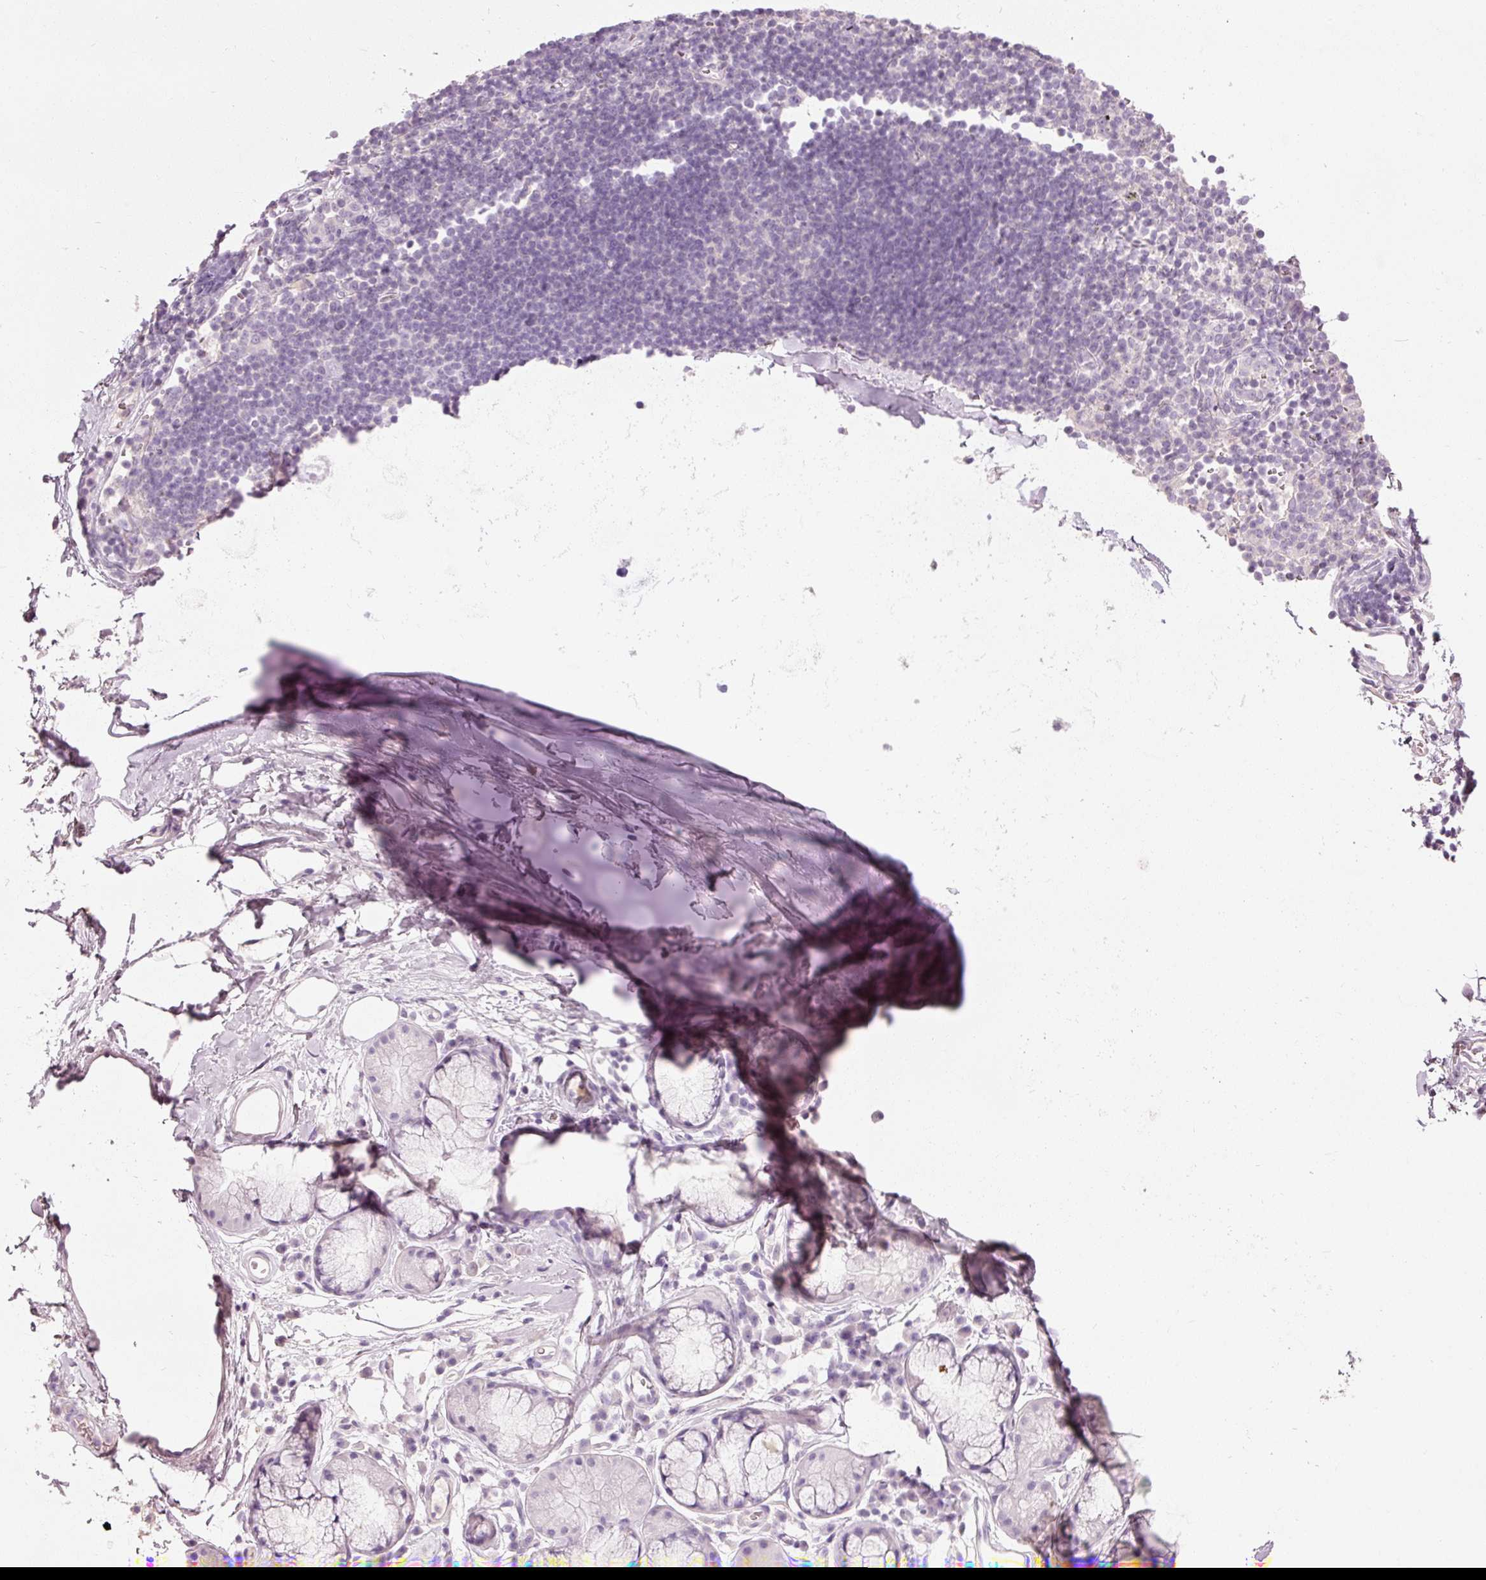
{"staining": {"intensity": "negative", "quantity": "none", "location": "none"}, "tissue": "adipose tissue", "cell_type": "Adipocytes", "image_type": "normal", "snomed": [{"axis": "morphology", "description": "Normal tissue, NOS"}, {"axis": "topography", "description": "Cartilage tissue"}, {"axis": "topography", "description": "Bronchus"}], "caption": "This is an immunohistochemistry photomicrograph of unremarkable human adipose tissue. There is no staining in adipocytes.", "gene": "MUC5AC", "patient": {"sex": "male", "age": 58}}